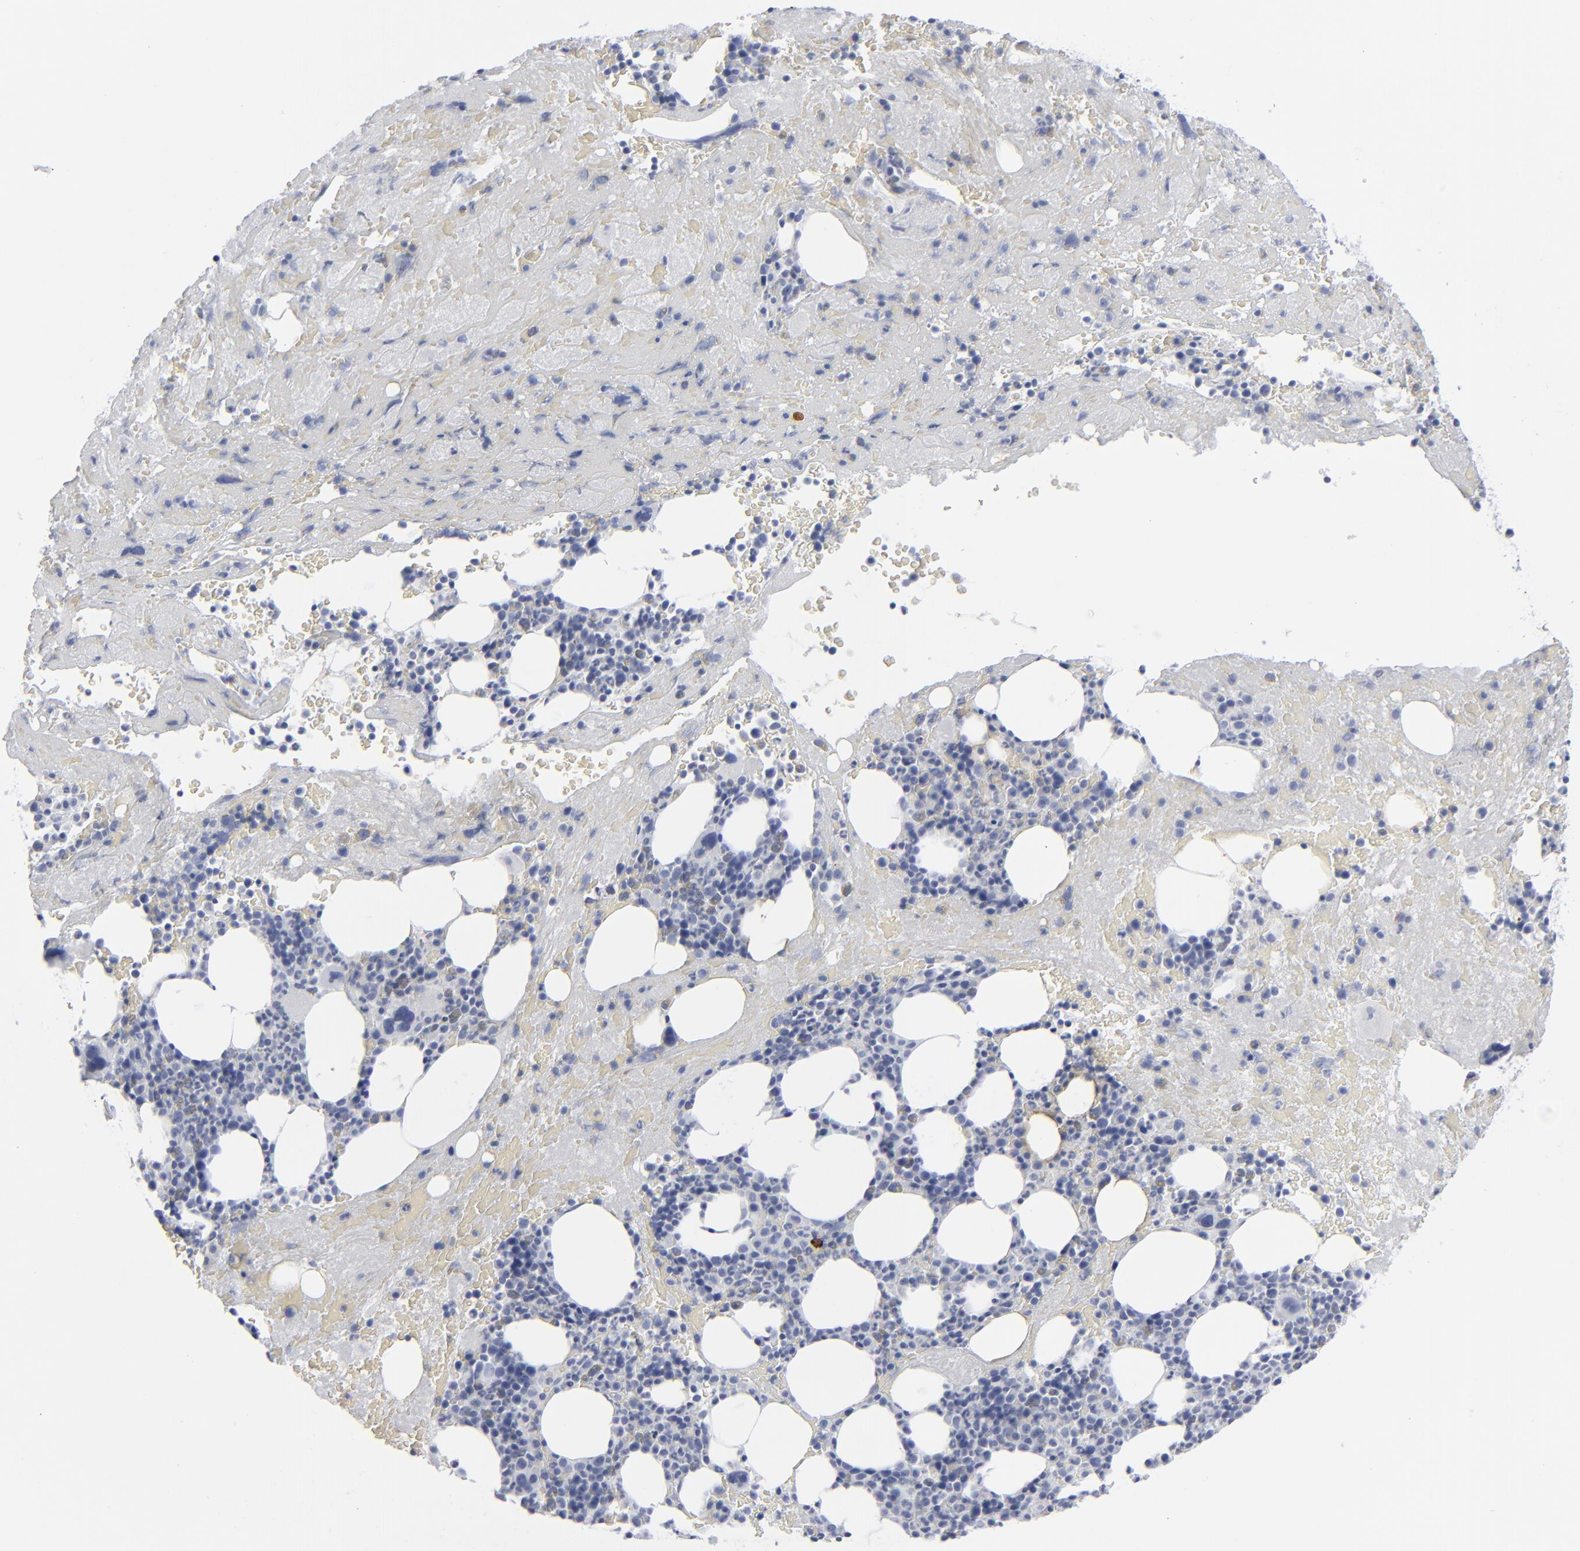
{"staining": {"intensity": "negative", "quantity": "none", "location": "none"}, "tissue": "bone marrow", "cell_type": "Hematopoietic cells", "image_type": "normal", "snomed": [{"axis": "morphology", "description": "Normal tissue, NOS"}, {"axis": "topography", "description": "Bone marrow"}], "caption": "Immunohistochemistry micrograph of normal human bone marrow stained for a protein (brown), which reveals no expression in hematopoietic cells. Nuclei are stained in blue.", "gene": "MSLN", "patient": {"sex": "male", "age": 76}}